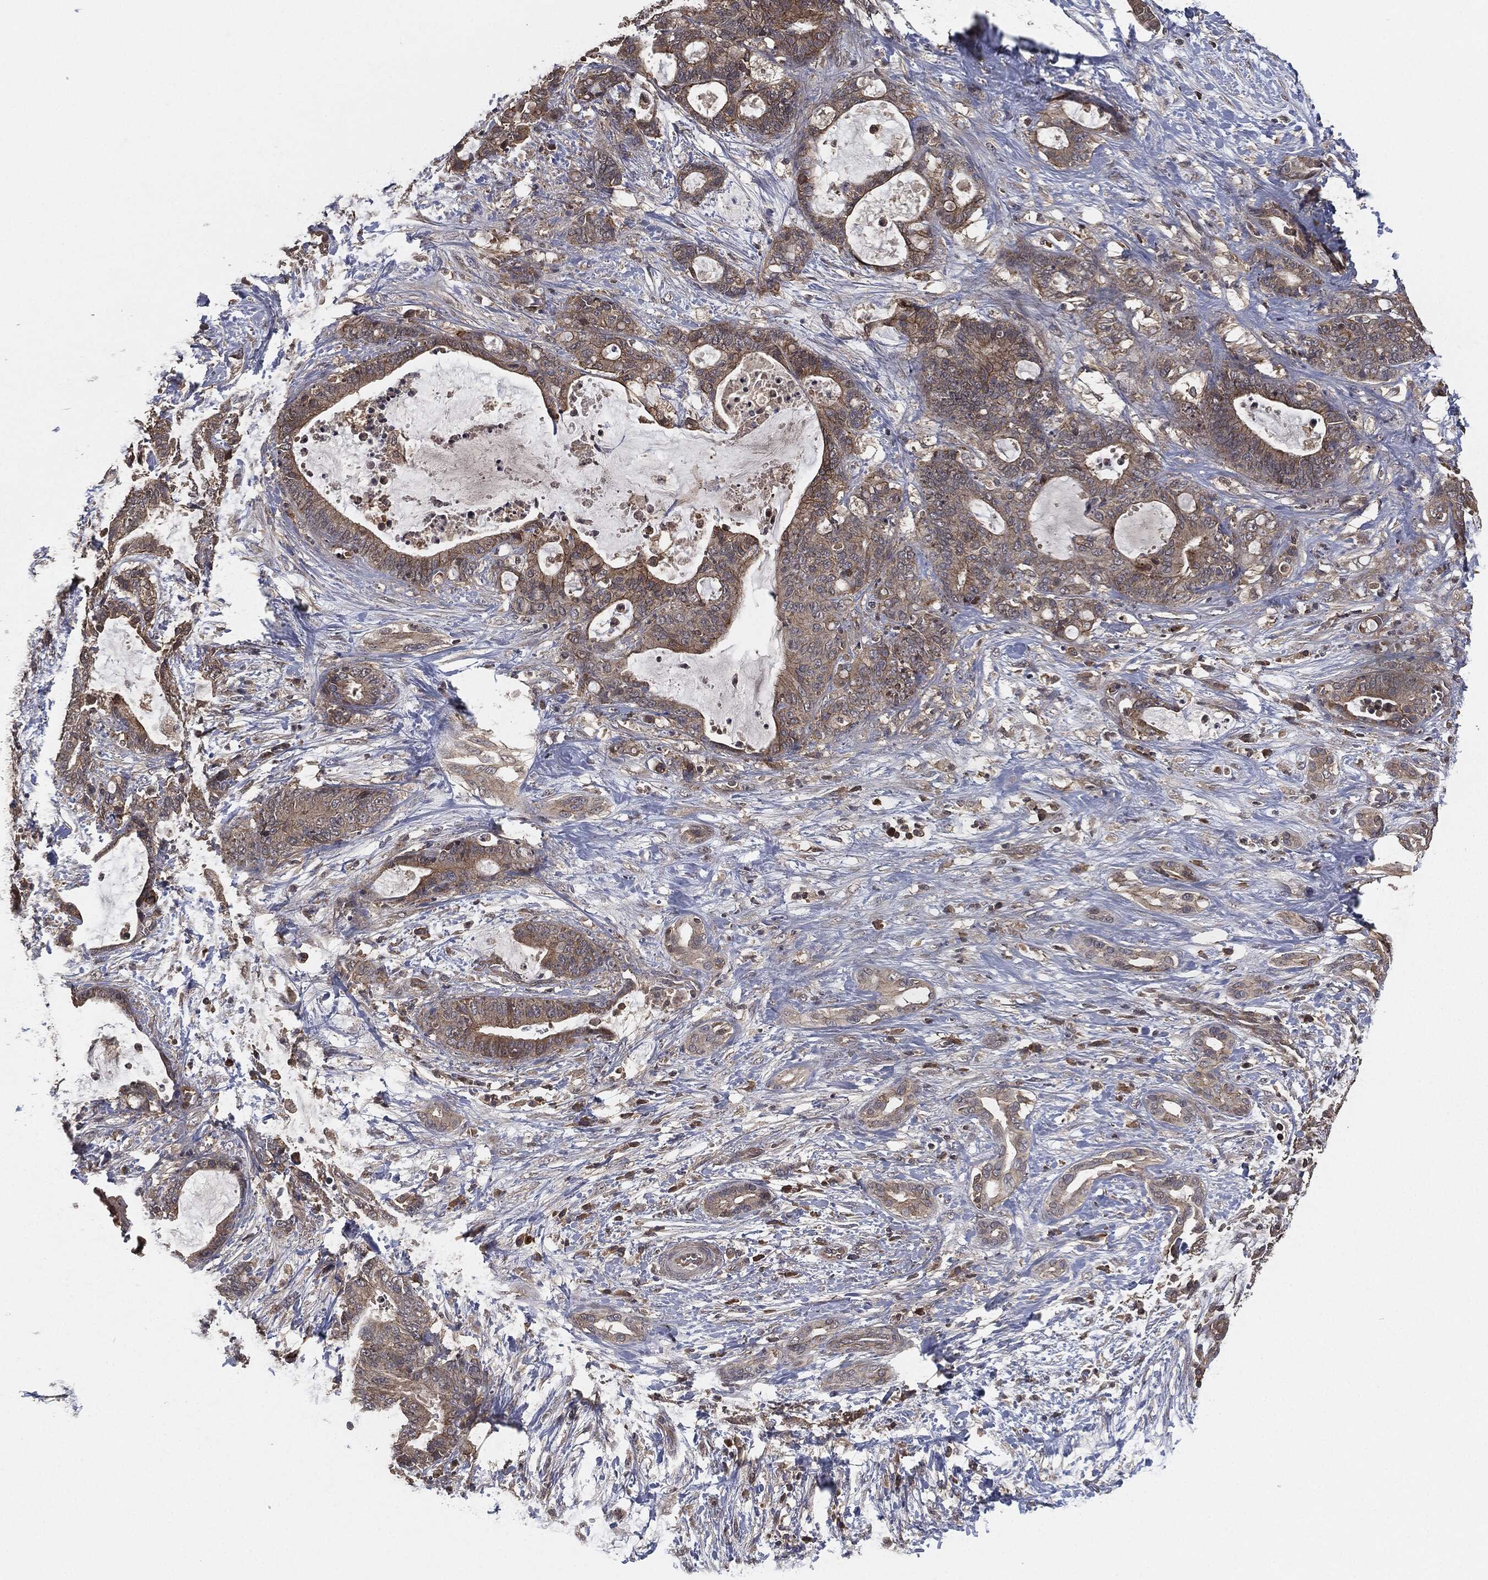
{"staining": {"intensity": "moderate", "quantity": "25%-75%", "location": "cytoplasmic/membranous"}, "tissue": "liver cancer", "cell_type": "Tumor cells", "image_type": "cancer", "snomed": [{"axis": "morphology", "description": "Cholangiocarcinoma"}, {"axis": "topography", "description": "Liver"}], "caption": "Immunohistochemistry histopathology image of neoplastic tissue: liver cancer (cholangiocarcinoma) stained using immunohistochemistry (IHC) displays medium levels of moderate protein expression localized specifically in the cytoplasmic/membranous of tumor cells, appearing as a cytoplasmic/membranous brown color.", "gene": "ERBIN", "patient": {"sex": "female", "age": 73}}